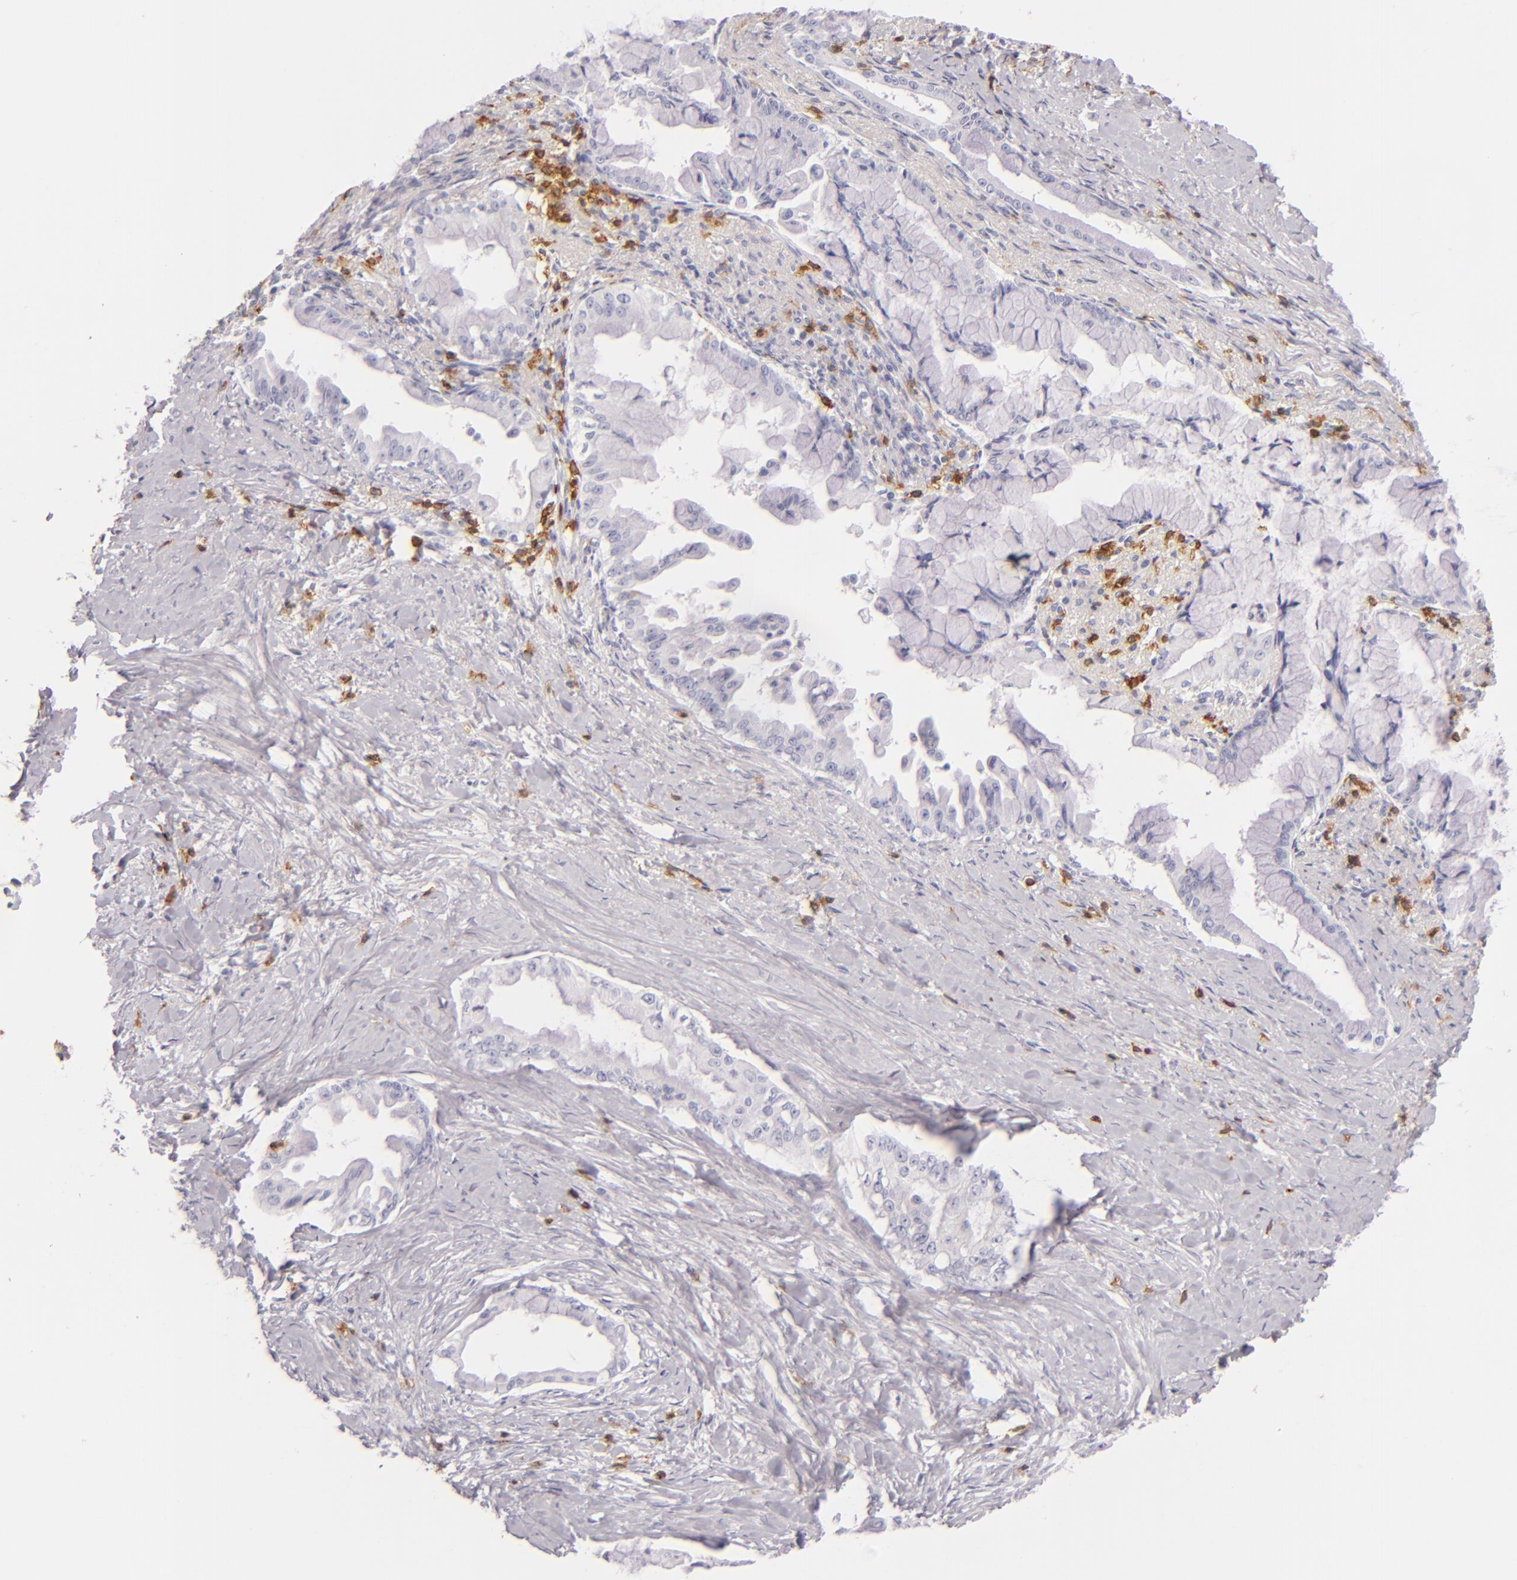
{"staining": {"intensity": "negative", "quantity": "none", "location": "none"}, "tissue": "pancreatic cancer", "cell_type": "Tumor cells", "image_type": "cancer", "snomed": [{"axis": "morphology", "description": "Adenocarcinoma, NOS"}, {"axis": "topography", "description": "Pancreas"}], "caption": "Immunohistochemistry (IHC) of human pancreatic adenocarcinoma shows no positivity in tumor cells. (DAB (3,3'-diaminobenzidine) IHC, high magnification).", "gene": "LAT", "patient": {"sex": "male", "age": 59}}